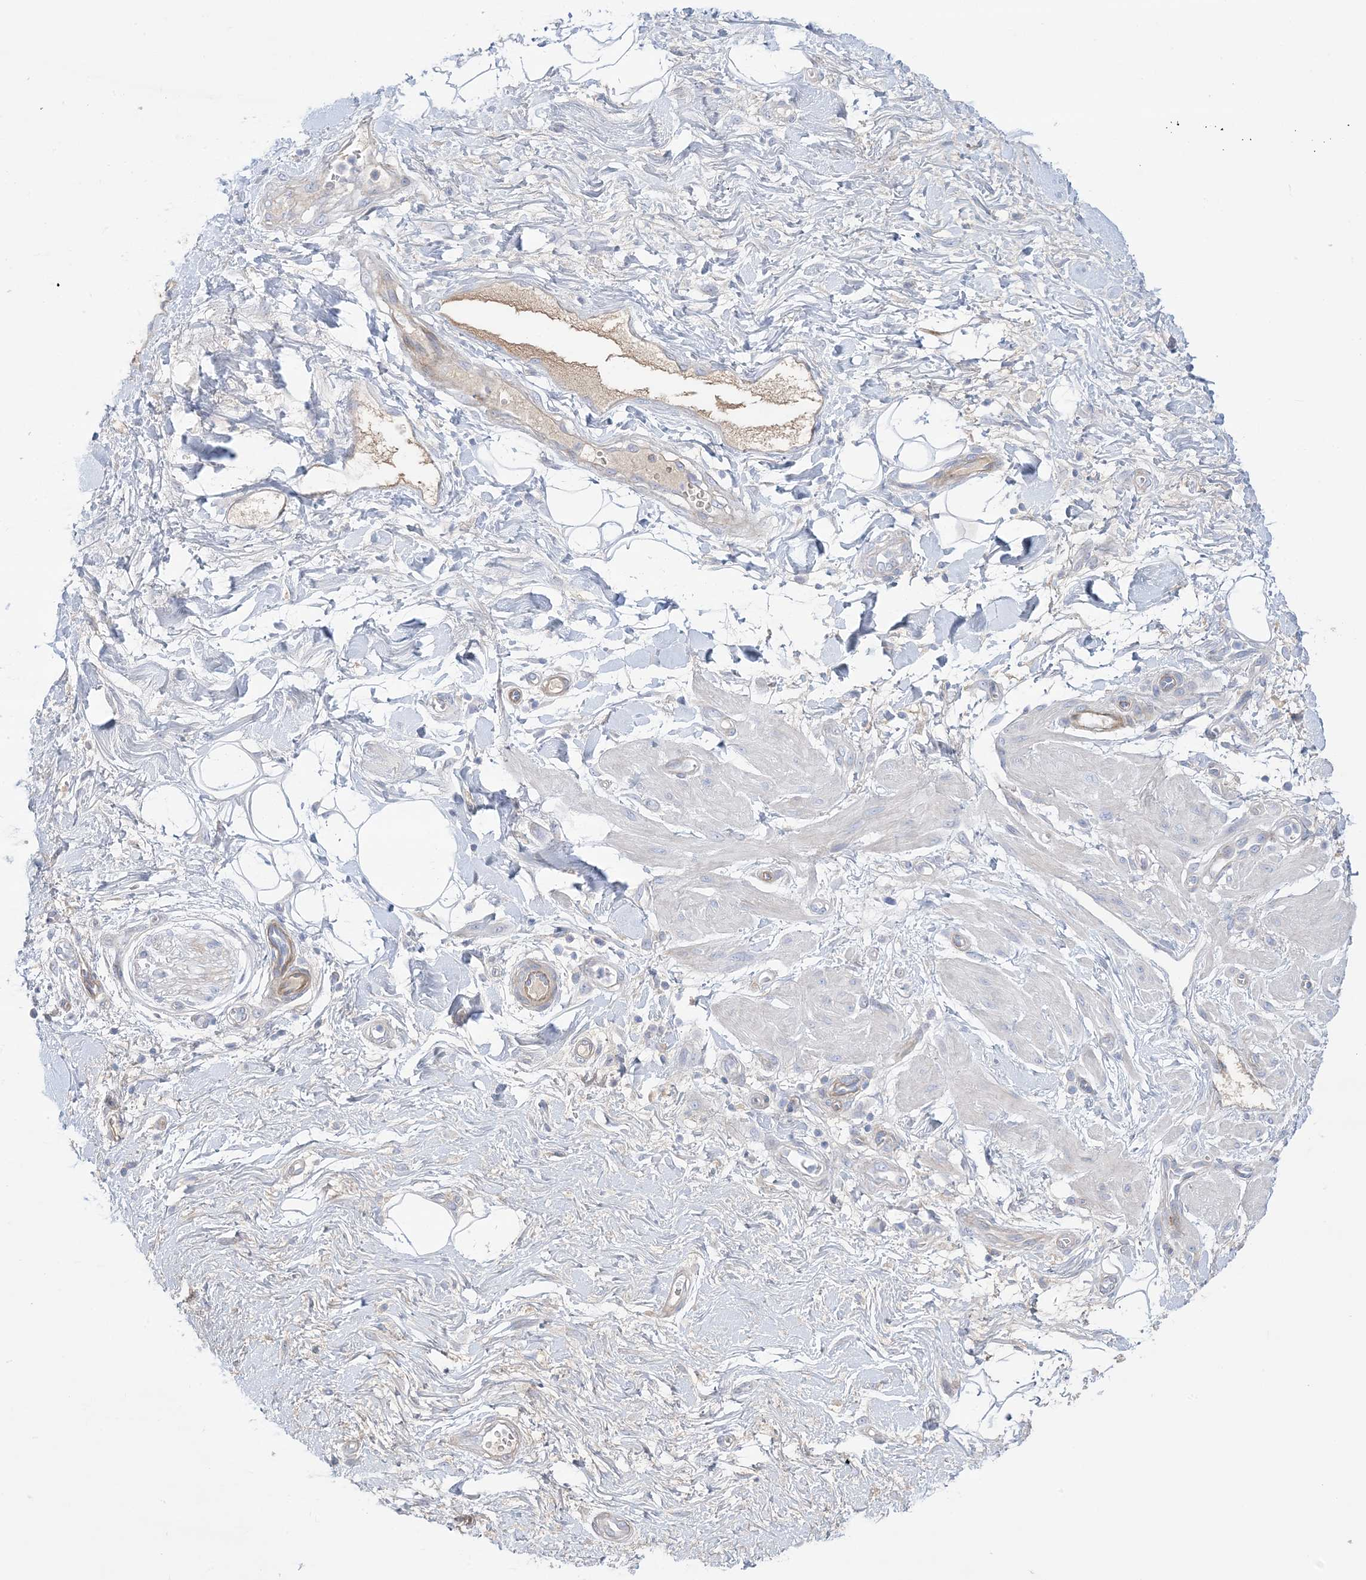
{"staining": {"intensity": "negative", "quantity": "none", "location": "none"}, "tissue": "adipose tissue", "cell_type": "Adipocytes", "image_type": "normal", "snomed": [{"axis": "morphology", "description": "Normal tissue, NOS"}, {"axis": "morphology", "description": "Adenocarcinoma, NOS"}, {"axis": "topography", "description": "Pancreas"}, {"axis": "topography", "description": "Peripheral nerve tissue"}], "caption": "Adipocytes are negative for brown protein staining in benign adipose tissue. (DAB (3,3'-diaminobenzidine) immunohistochemistry (IHC), high magnification).", "gene": "ATP11C", "patient": {"sex": "male", "age": 59}}